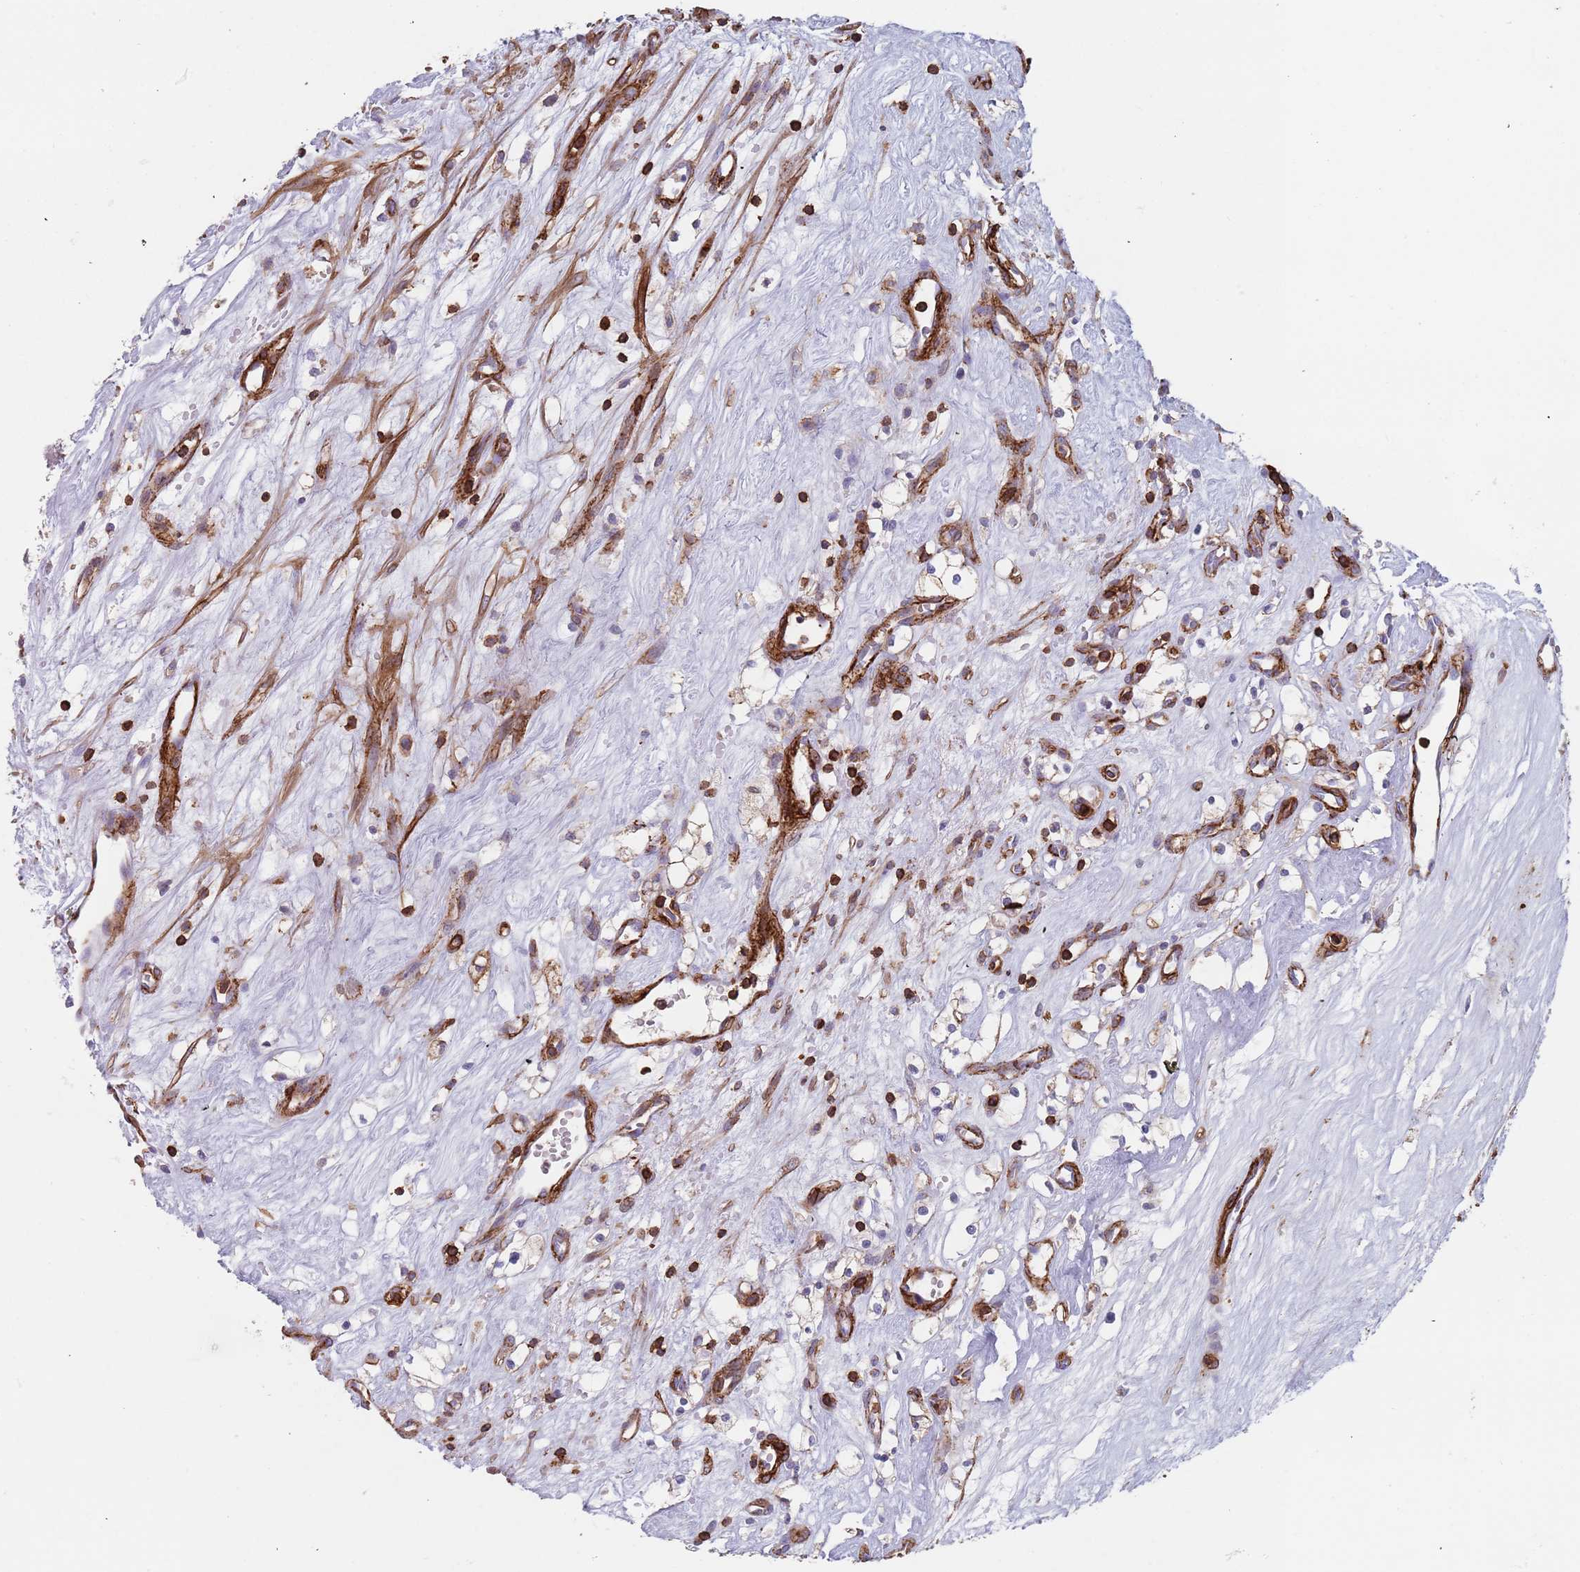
{"staining": {"intensity": "negative", "quantity": "none", "location": "none"}, "tissue": "renal cancer", "cell_type": "Tumor cells", "image_type": "cancer", "snomed": [{"axis": "morphology", "description": "Adenocarcinoma, NOS"}, {"axis": "topography", "description": "Kidney"}], "caption": "Immunohistochemical staining of human renal cancer shows no significant staining in tumor cells.", "gene": "RNF144A", "patient": {"sex": "male", "age": 59}}